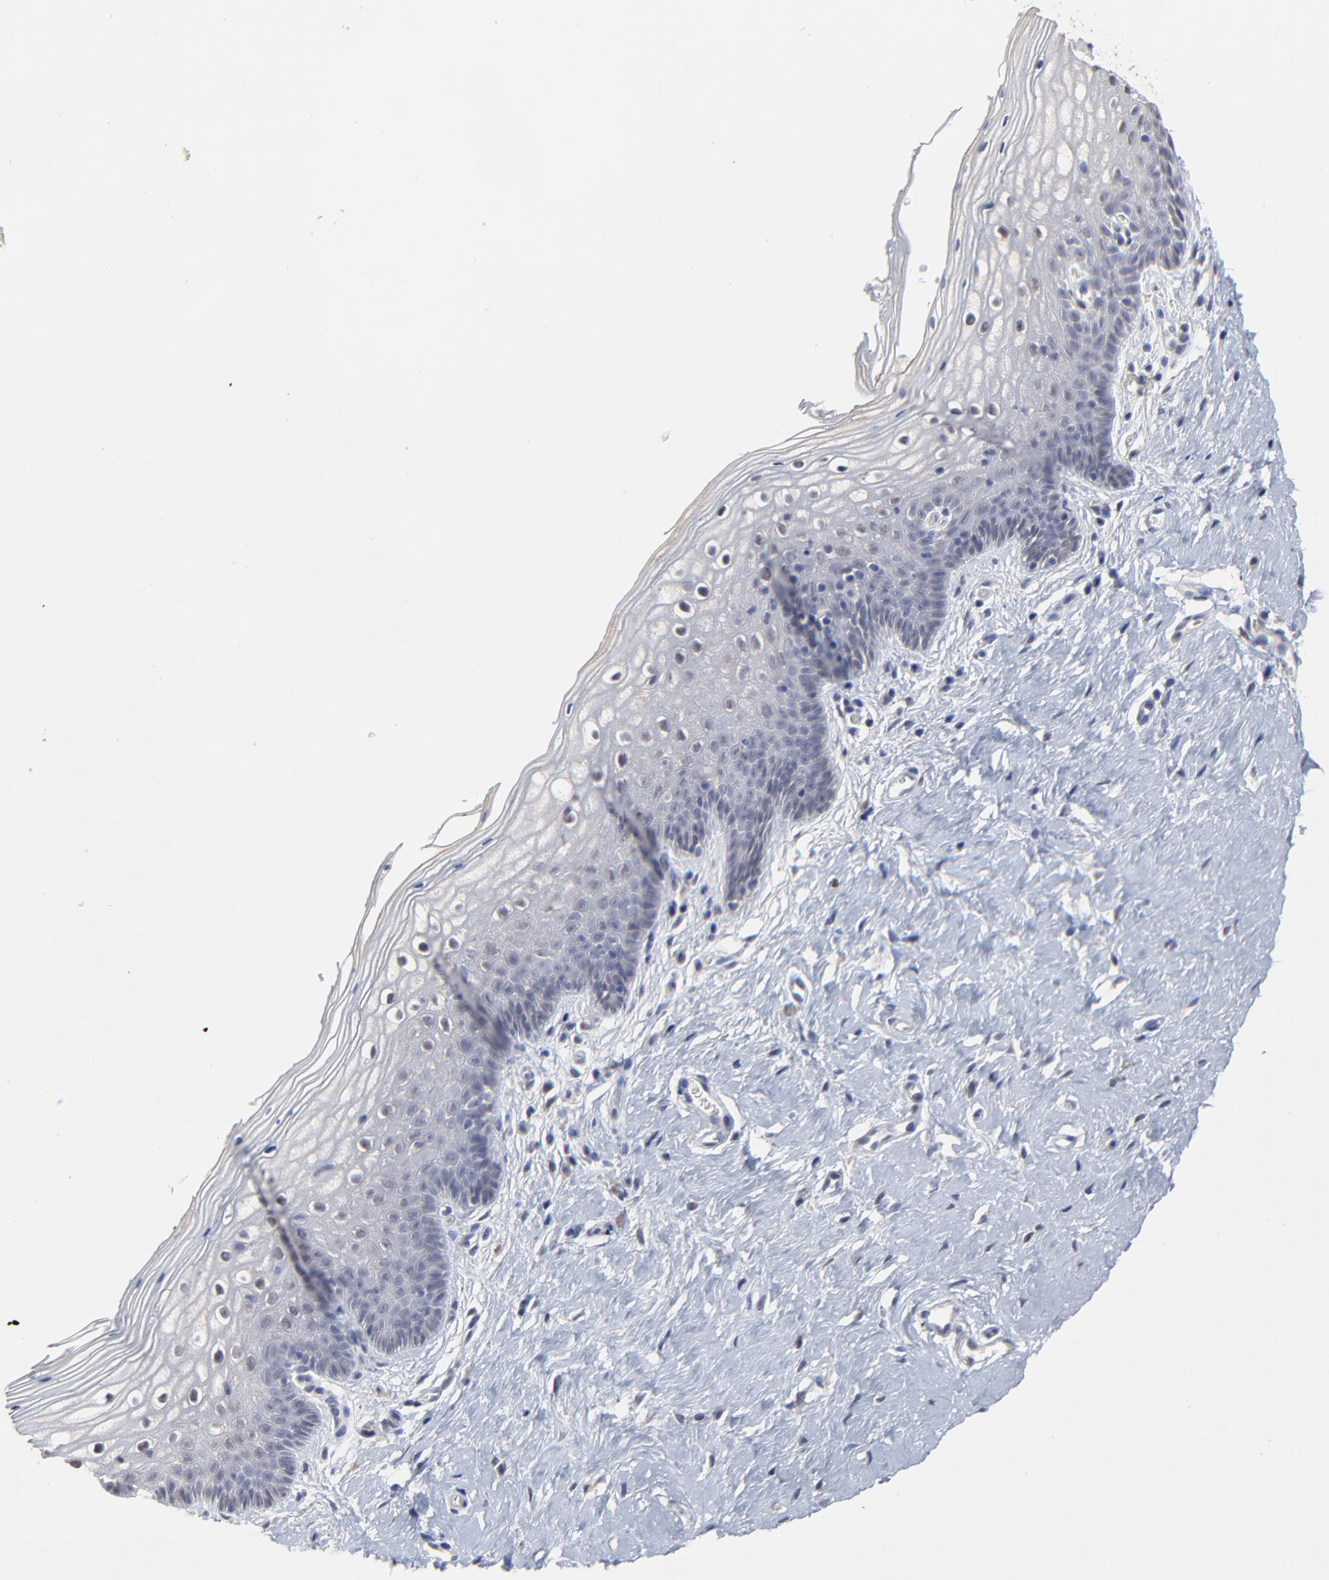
{"staining": {"intensity": "weak", "quantity": "<25%", "location": "nuclear"}, "tissue": "vagina", "cell_type": "Squamous epithelial cells", "image_type": "normal", "snomed": [{"axis": "morphology", "description": "Normal tissue, NOS"}, {"axis": "topography", "description": "Vagina"}], "caption": "High magnification brightfield microscopy of benign vagina stained with DAB (3,3'-diaminobenzidine) (brown) and counterstained with hematoxylin (blue): squamous epithelial cells show no significant positivity.", "gene": "FAM199X", "patient": {"sex": "female", "age": 46}}